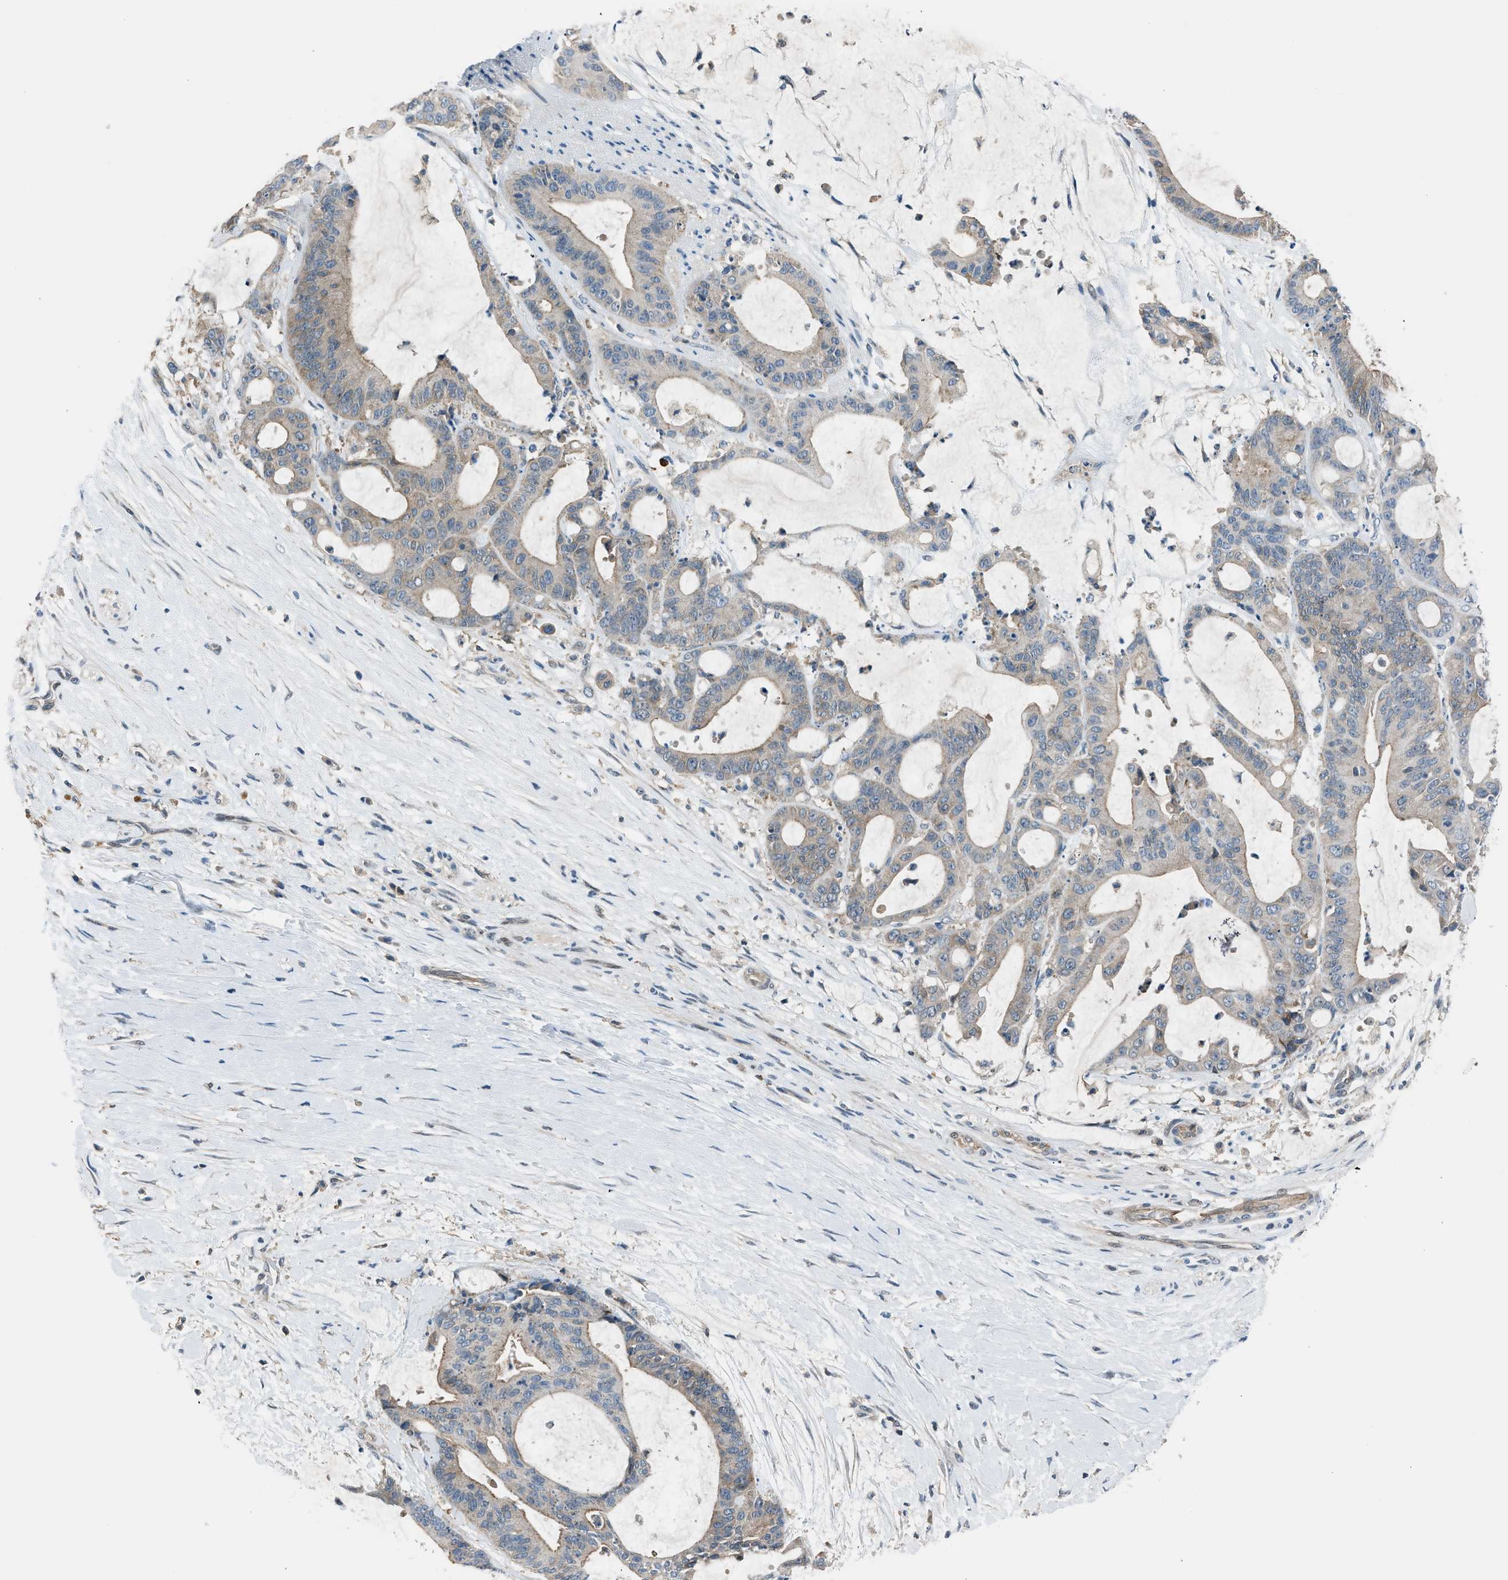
{"staining": {"intensity": "weak", "quantity": ">75%", "location": "cytoplasmic/membranous"}, "tissue": "liver cancer", "cell_type": "Tumor cells", "image_type": "cancer", "snomed": [{"axis": "morphology", "description": "Cholangiocarcinoma"}, {"axis": "topography", "description": "Liver"}], "caption": "Immunohistochemistry (IHC) image of neoplastic tissue: cholangiocarcinoma (liver) stained using immunohistochemistry (IHC) shows low levels of weak protein expression localized specifically in the cytoplasmic/membranous of tumor cells, appearing as a cytoplasmic/membranous brown color.", "gene": "LMLN", "patient": {"sex": "female", "age": 73}}